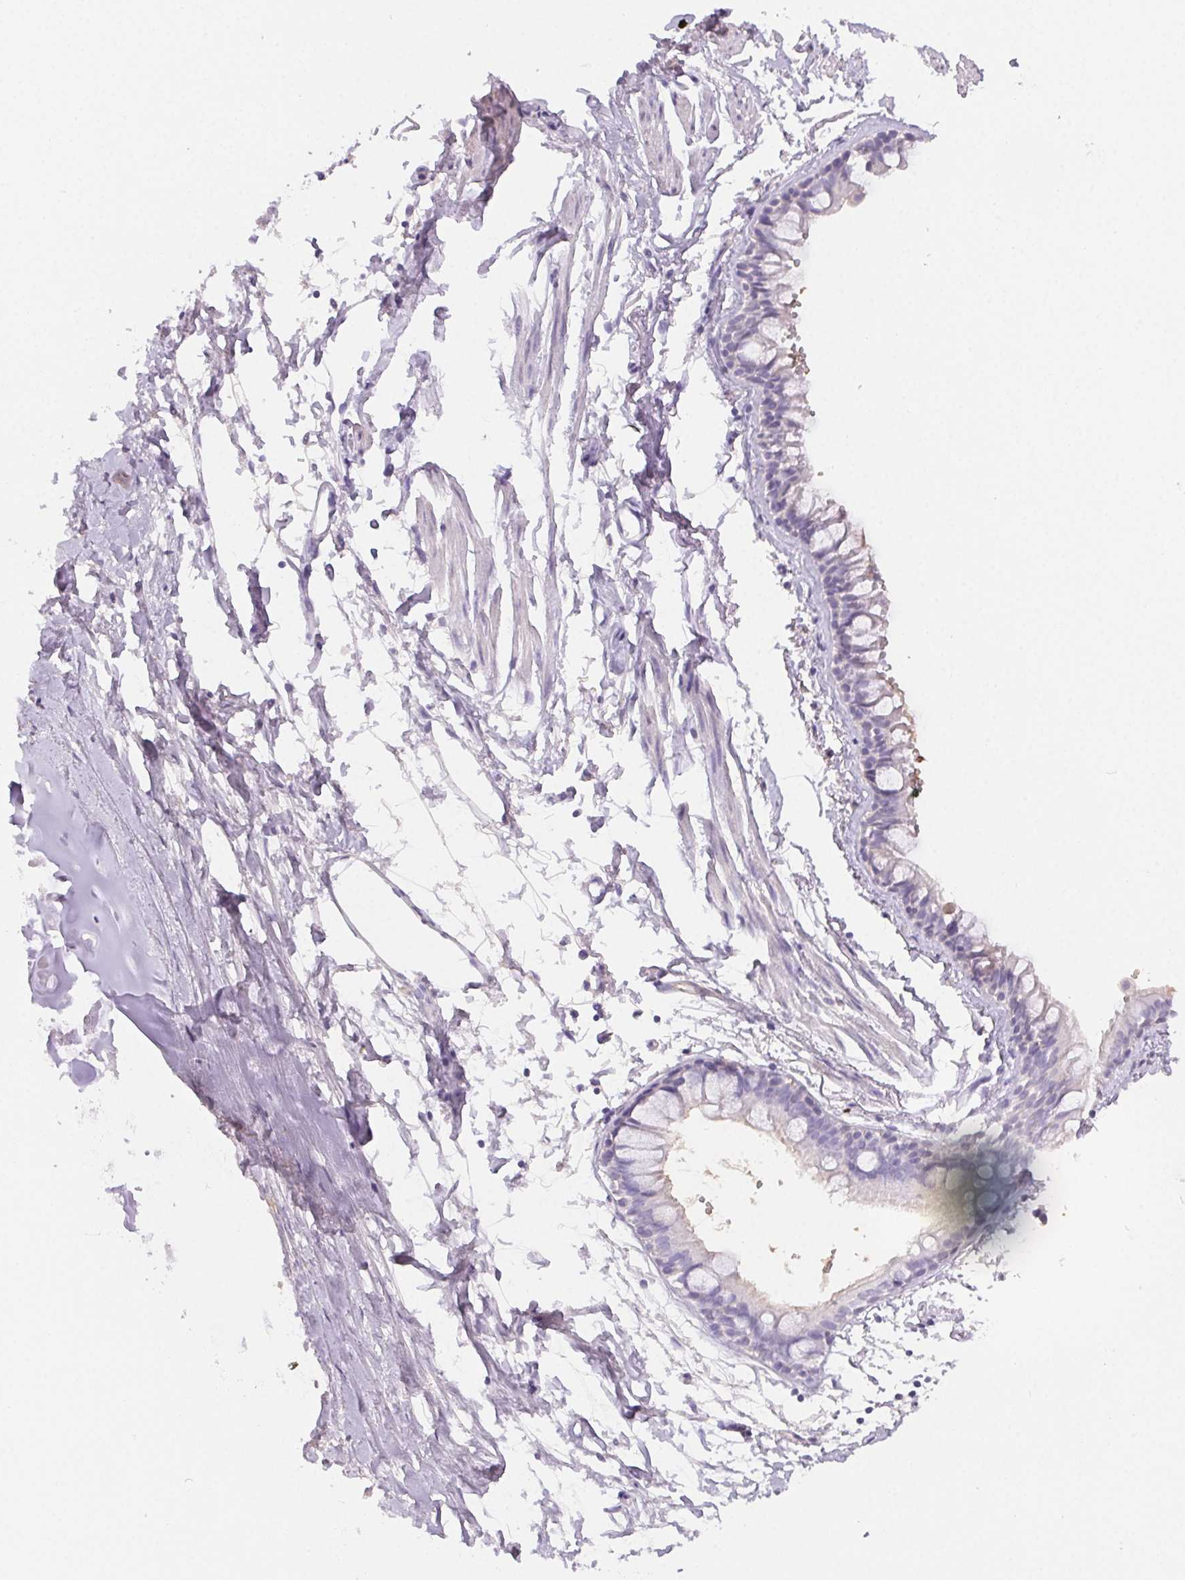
{"staining": {"intensity": "negative", "quantity": "none", "location": "none"}, "tissue": "bronchus", "cell_type": "Respiratory epithelial cells", "image_type": "normal", "snomed": [{"axis": "morphology", "description": "Normal tissue, NOS"}, {"axis": "topography", "description": "Cartilage tissue"}, {"axis": "topography", "description": "Bronchus"}], "caption": "An image of human bronchus is negative for staining in respiratory epithelial cells. Nuclei are stained in blue.", "gene": "PADI4", "patient": {"sex": "female", "age": 59}}